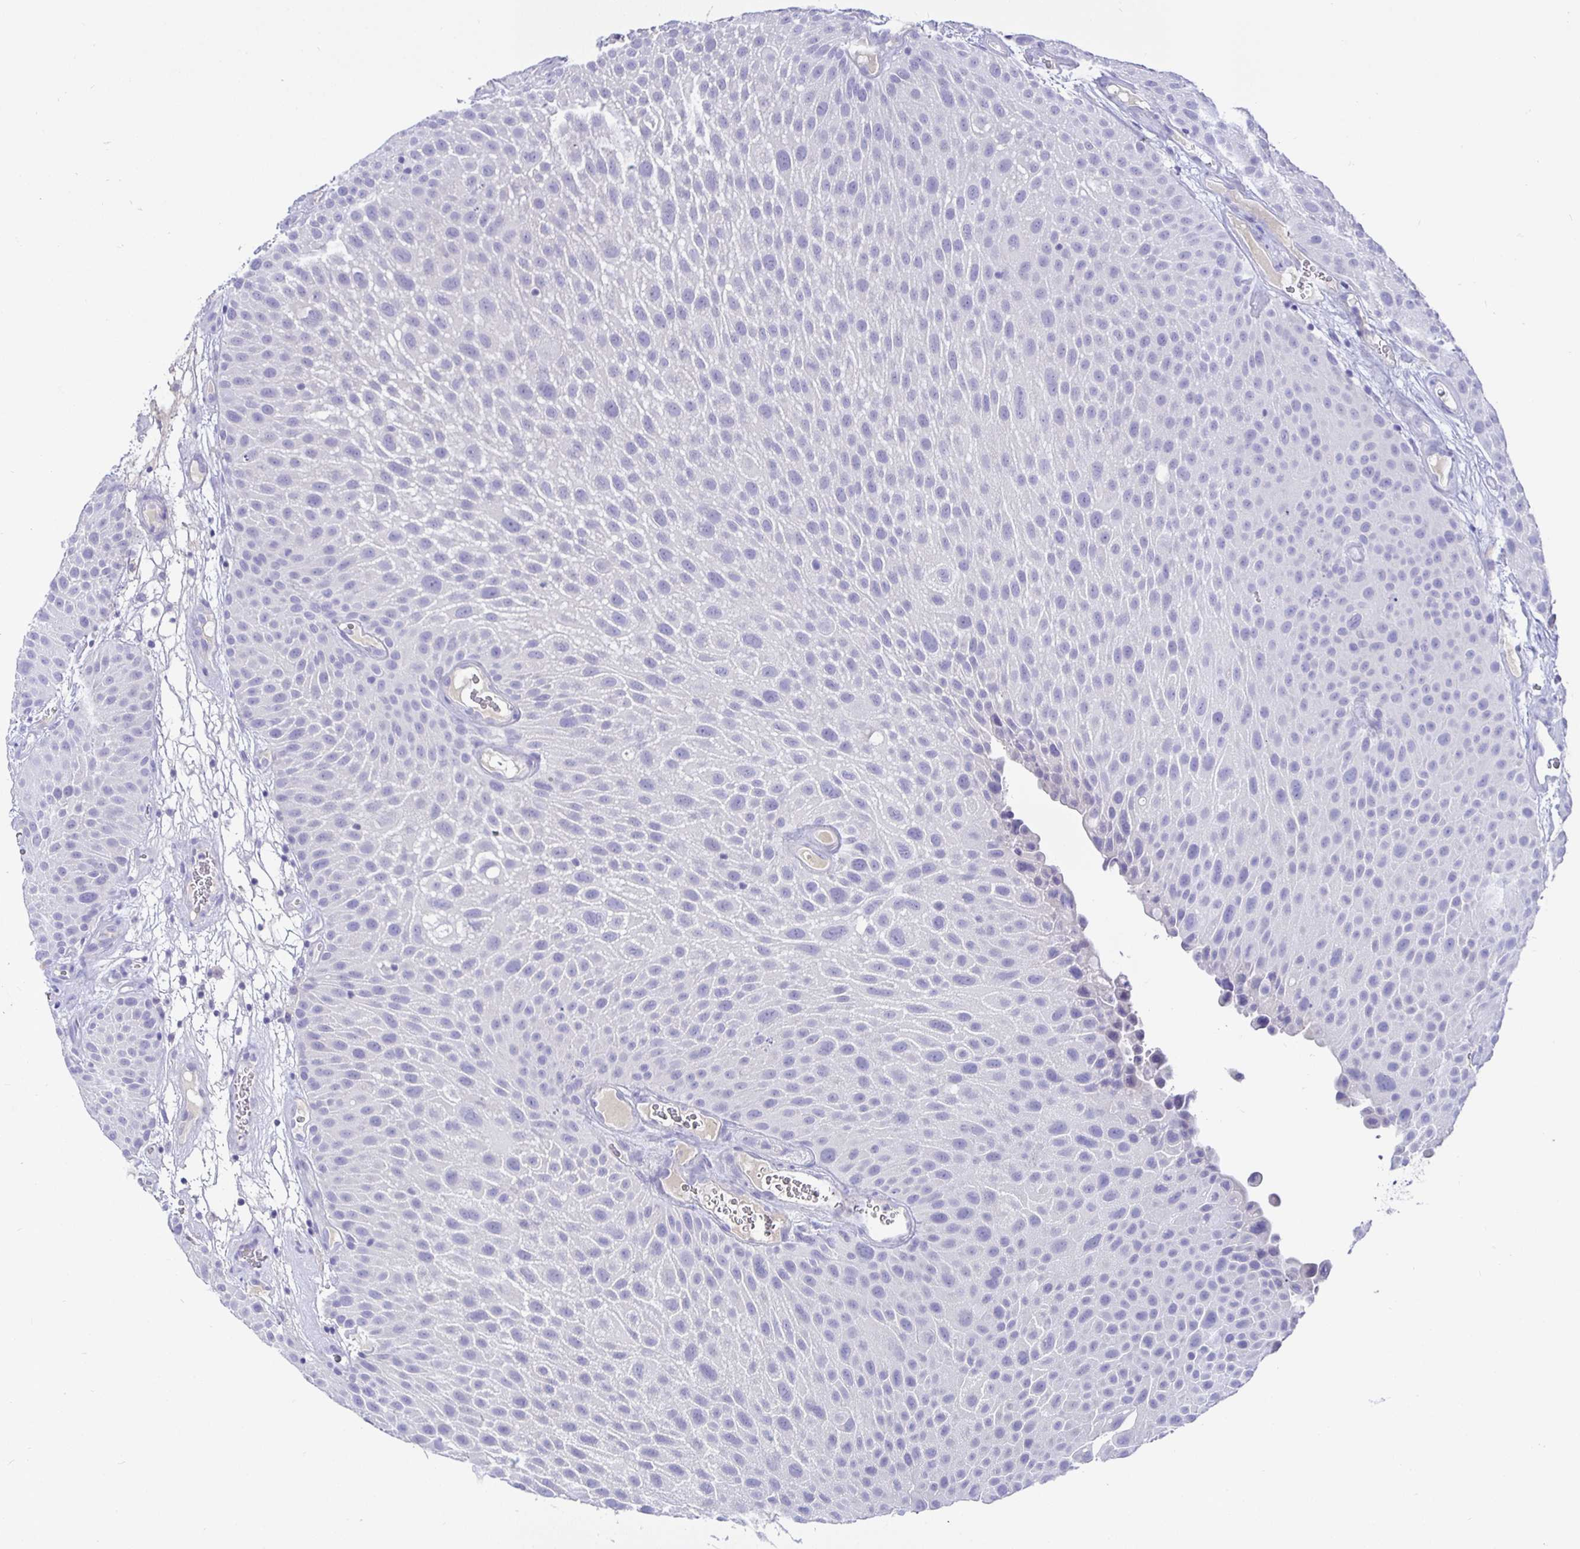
{"staining": {"intensity": "negative", "quantity": "none", "location": "none"}, "tissue": "urothelial cancer", "cell_type": "Tumor cells", "image_type": "cancer", "snomed": [{"axis": "morphology", "description": "Urothelial carcinoma, Low grade"}, {"axis": "topography", "description": "Urinary bladder"}], "caption": "Image shows no protein expression in tumor cells of urothelial cancer tissue. Brightfield microscopy of IHC stained with DAB (3,3'-diaminobenzidine) (brown) and hematoxylin (blue), captured at high magnification.", "gene": "TPTE", "patient": {"sex": "male", "age": 72}}